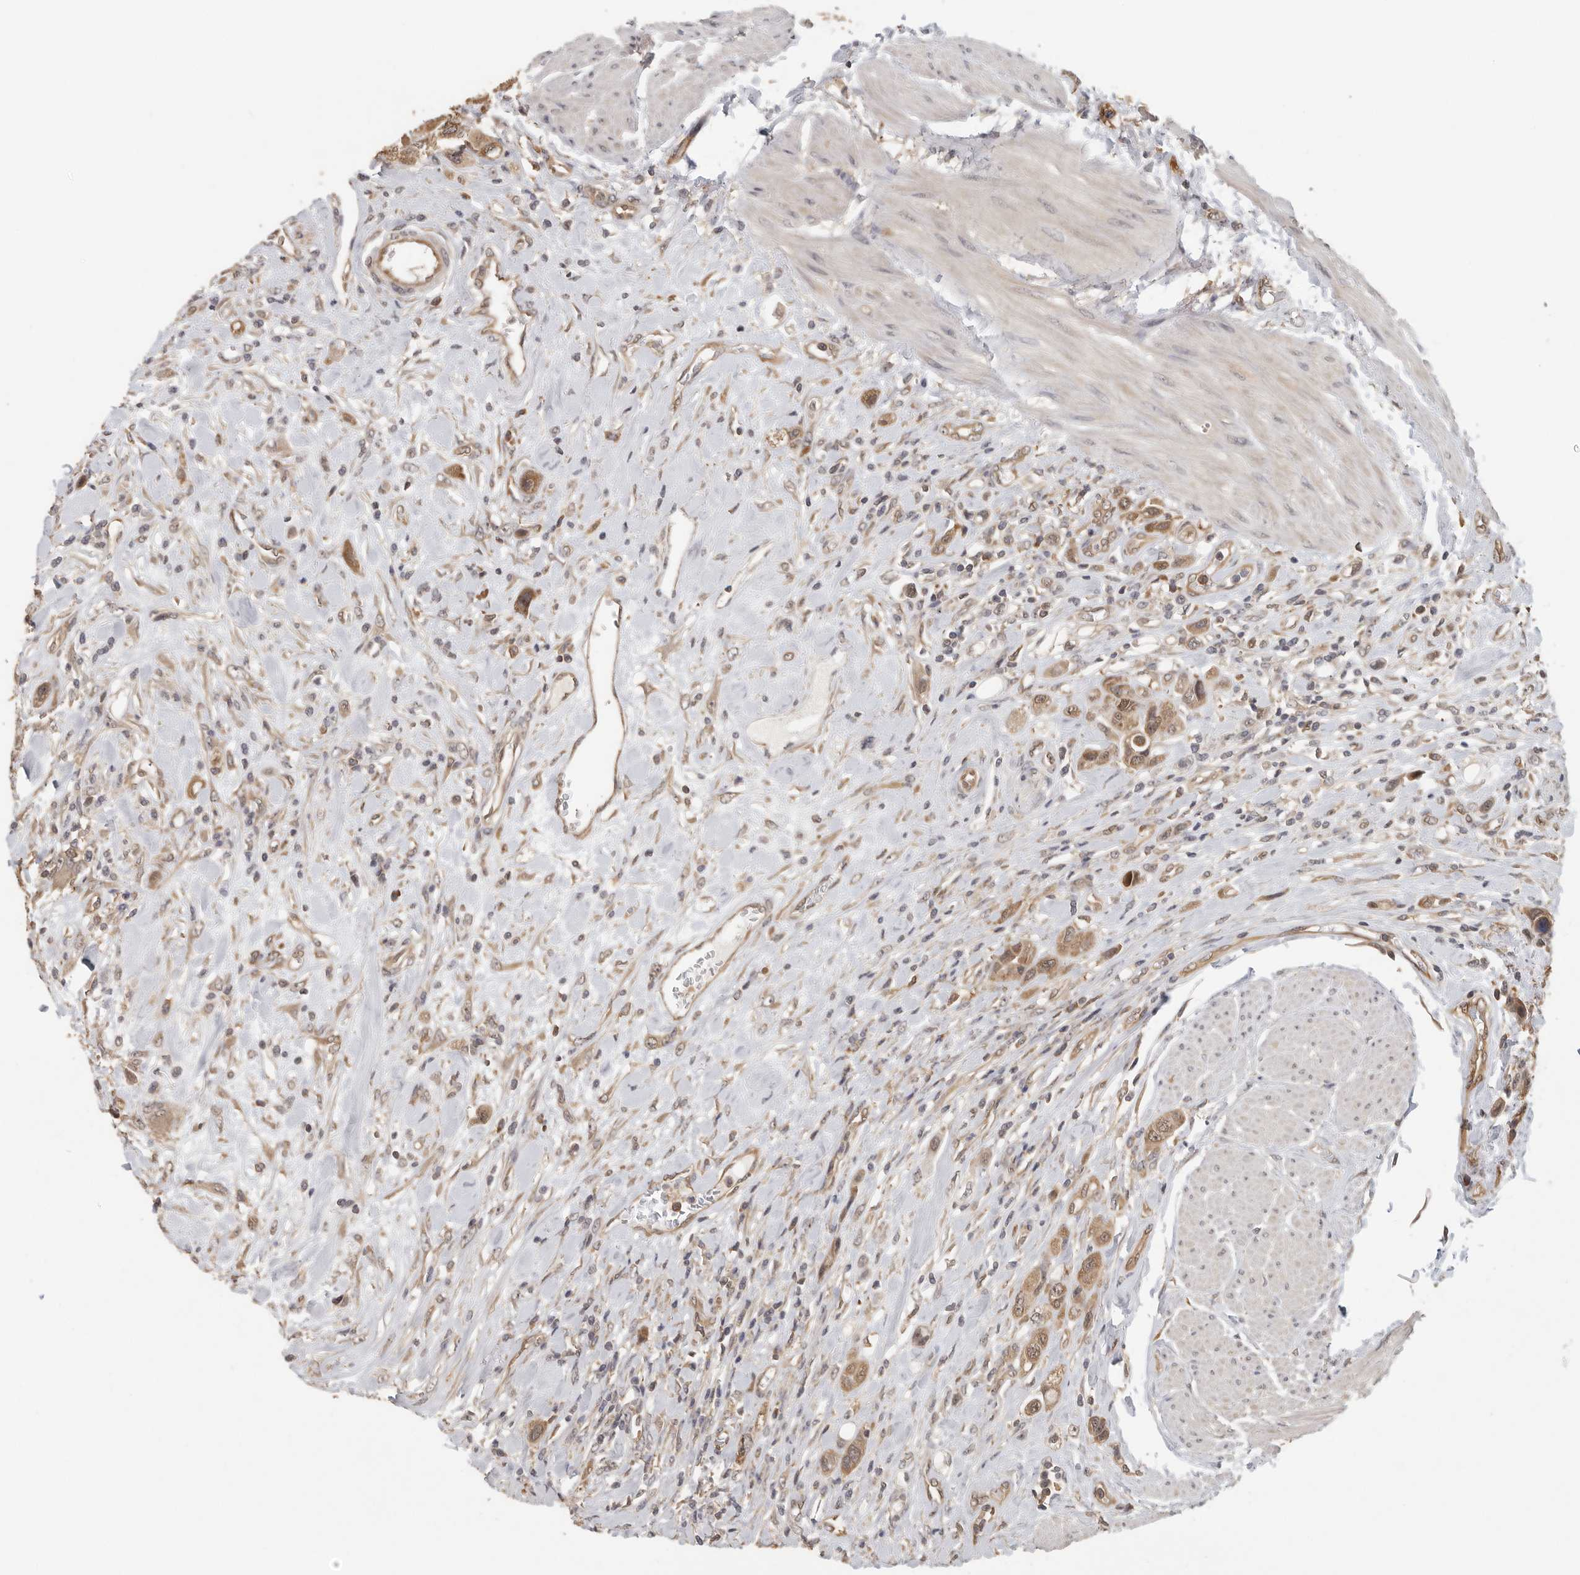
{"staining": {"intensity": "moderate", "quantity": ">75%", "location": "cytoplasmic/membranous,nuclear"}, "tissue": "urothelial cancer", "cell_type": "Tumor cells", "image_type": "cancer", "snomed": [{"axis": "morphology", "description": "Urothelial carcinoma, High grade"}, {"axis": "topography", "description": "Urinary bladder"}], "caption": "This is an image of immunohistochemistry staining of urothelial cancer, which shows moderate positivity in the cytoplasmic/membranous and nuclear of tumor cells.", "gene": "CCT8", "patient": {"sex": "male", "age": 50}}